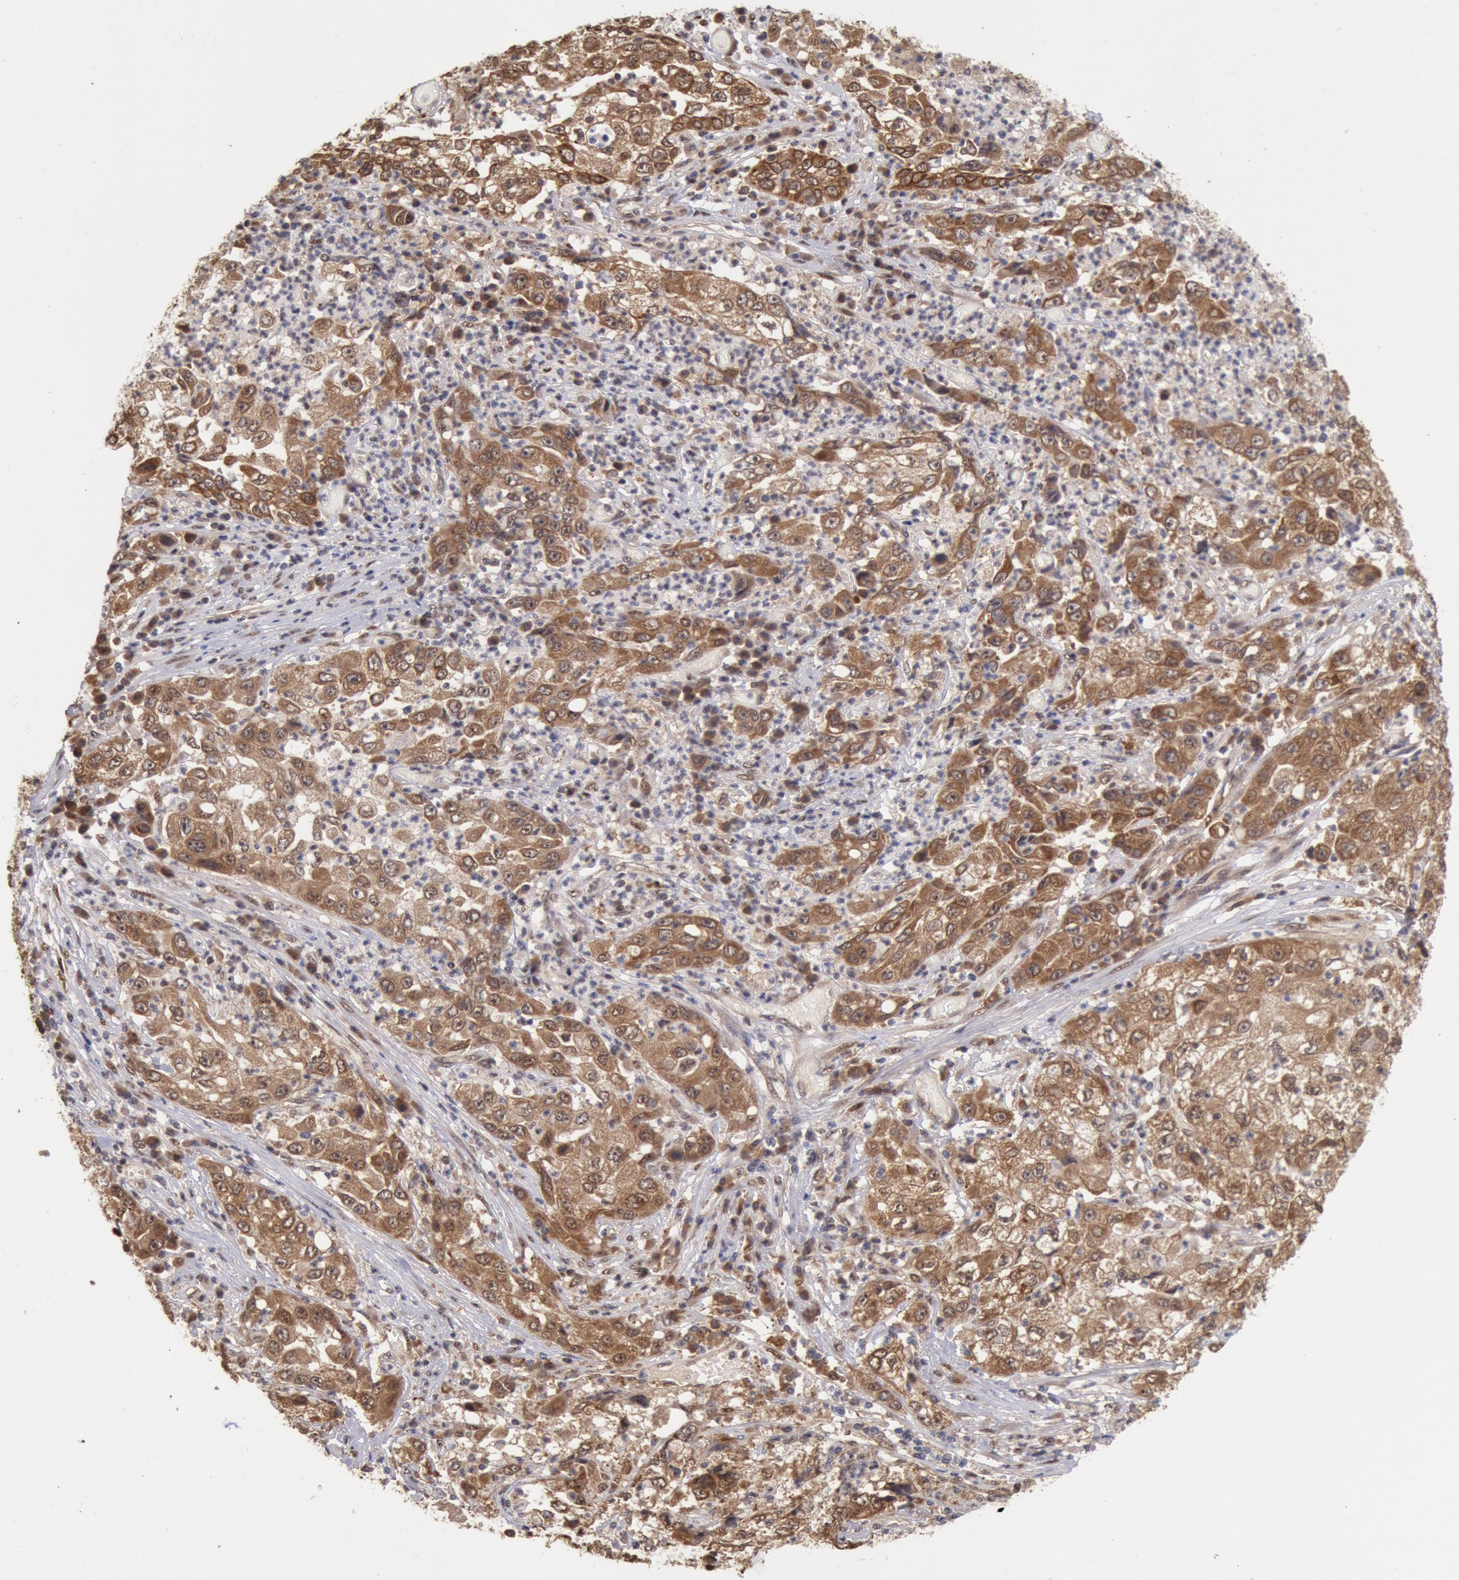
{"staining": {"intensity": "moderate", "quantity": ">75%", "location": "cytoplasmic/membranous"}, "tissue": "cervical cancer", "cell_type": "Tumor cells", "image_type": "cancer", "snomed": [{"axis": "morphology", "description": "Squamous cell carcinoma, NOS"}, {"axis": "topography", "description": "Cervix"}], "caption": "This histopathology image demonstrates immunohistochemistry (IHC) staining of cervical squamous cell carcinoma, with medium moderate cytoplasmic/membranous expression in about >75% of tumor cells.", "gene": "STX17", "patient": {"sex": "female", "age": 36}}